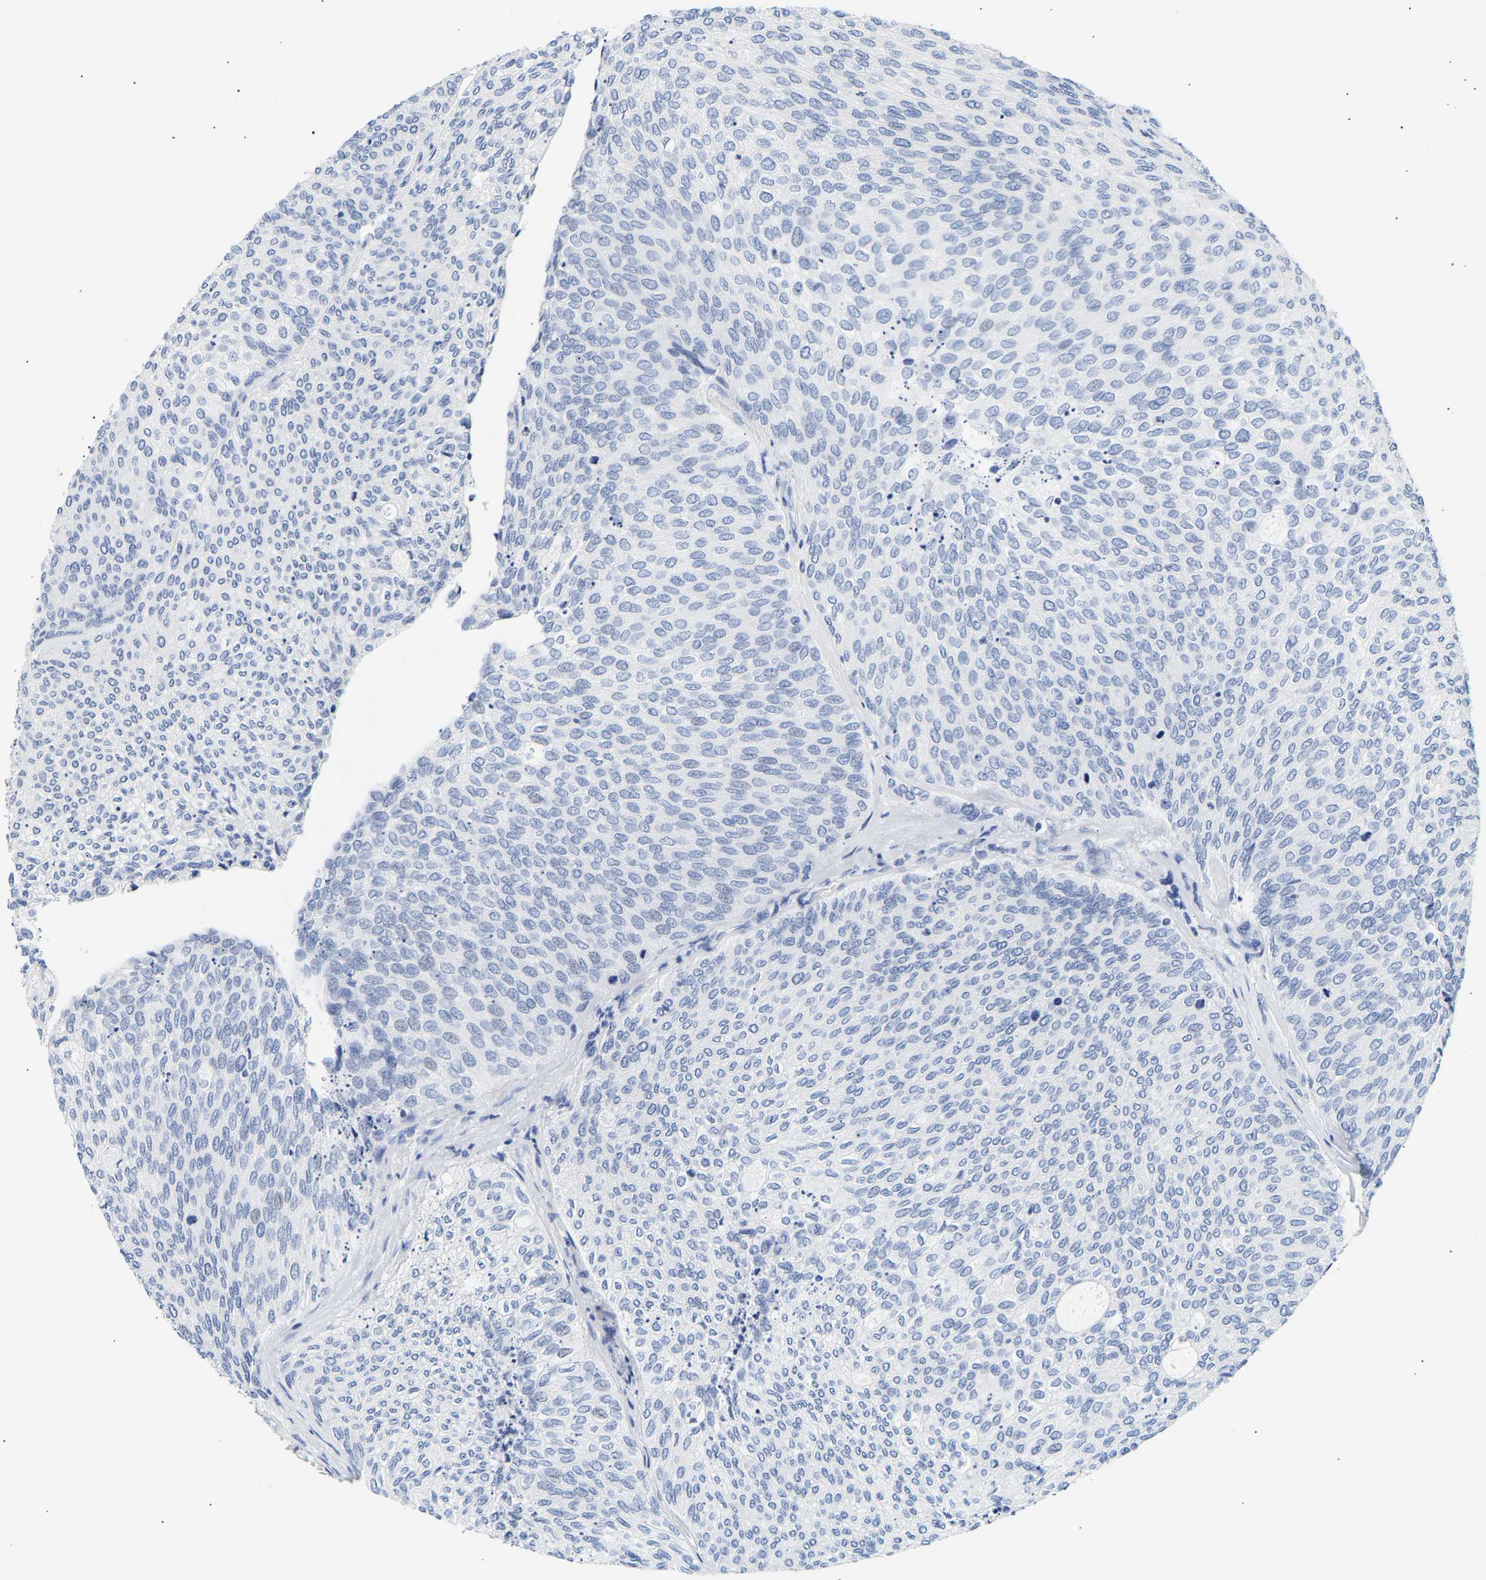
{"staining": {"intensity": "negative", "quantity": "none", "location": "none"}, "tissue": "urothelial cancer", "cell_type": "Tumor cells", "image_type": "cancer", "snomed": [{"axis": "morphology", "description": "Urothelial carcinoma, Low grade"}, {"axis": "topography", "description": "Urinary bladder"}], "caption": "Urothelial cancer stained for a protein using IHC exhibits no staining tumor cells.", "gene": "SPINK2", "patient": {"sex": "female", "age": 79}}